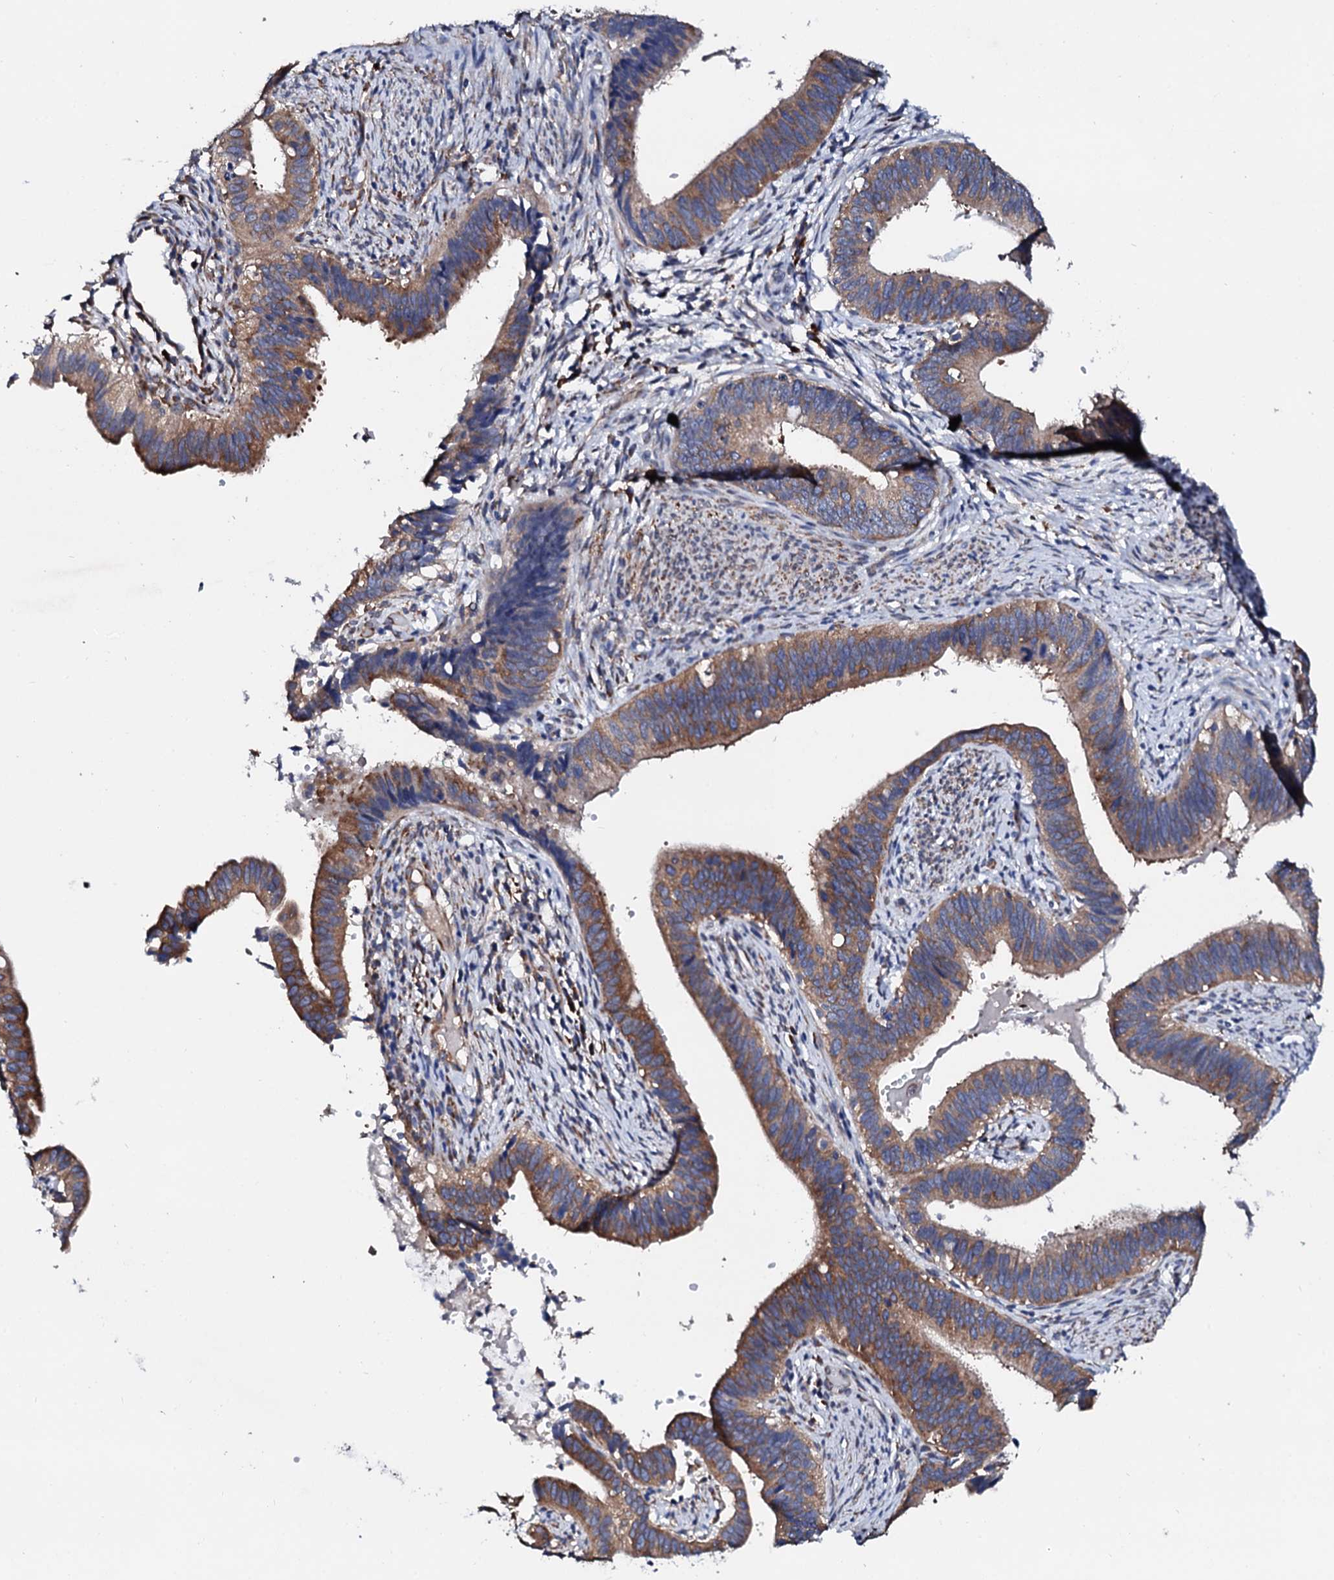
{"staining": {"intensity": "moderate", "quantity": ">75%", "location": "cytoplasmic/membranous"}, "tissue": "cervical cancer", "cell_type": "Tumor cells", "image_type": "cancer", "snomed": [{"axis": "morphology", "description": "Adenocarcinoma, NOS"}, {"axis": "topography", "description": "Cervix"}], "caption": "An image showing moderate cytoplasmic/membranous staining in about >75% of tumor cells in adenocarcinoma (cervical), as visualized by brown immunohistochemical staining.", "gene": "NUP58", "patient": {"sex": "female", "age": 42}}